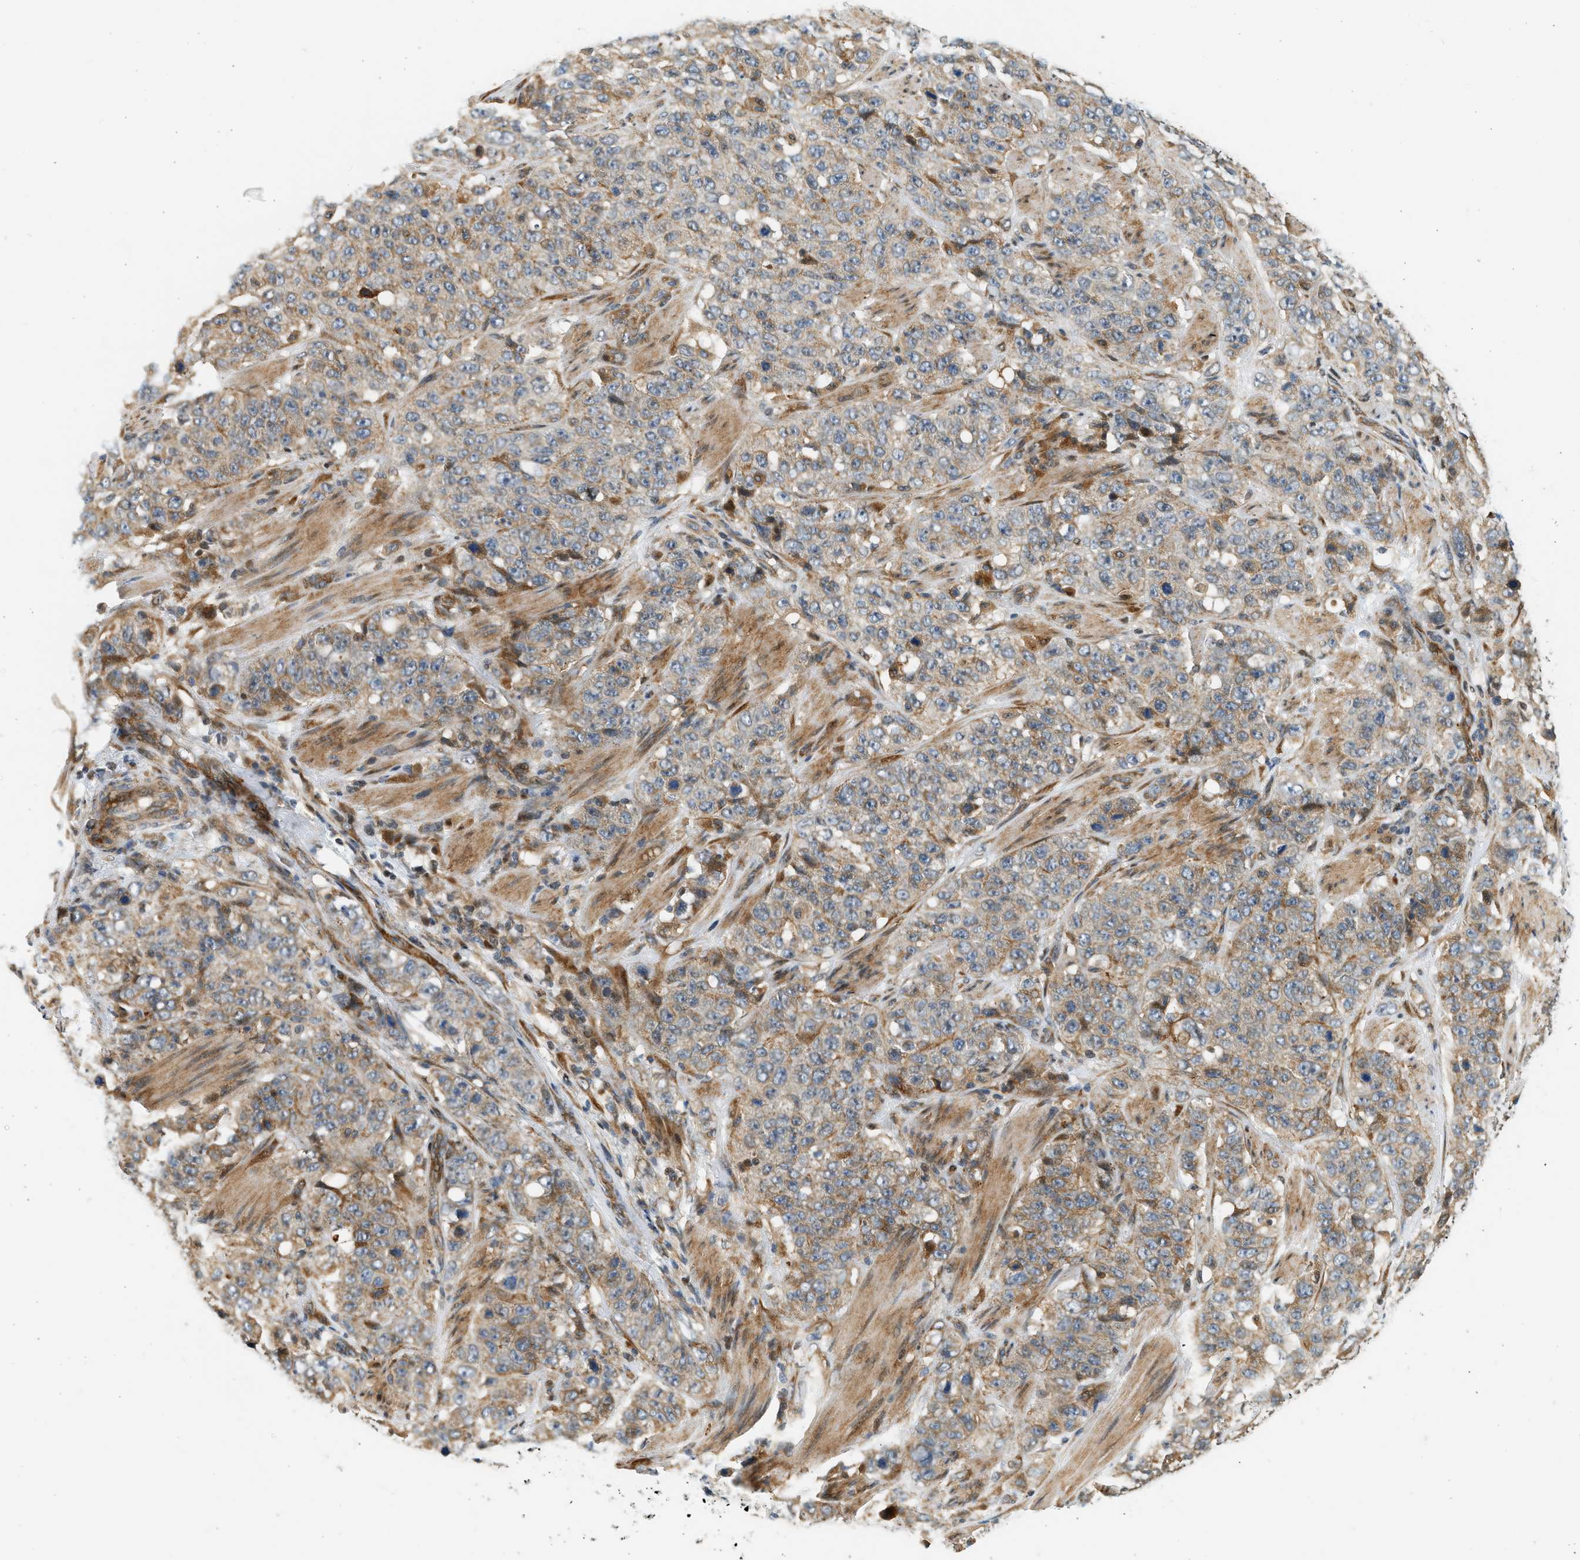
{"staining": {"intensity": "moderate", "quantity": ">75%", "location": "cytoplasmic/membranous"}, "tissue": "stomach cancer", "cell_type": "Tumor cells", "image_type": "cancer", "snomed": [{"axis": "morphology", "description": "Adenocarcinoma, NOS"}, {"axis": "topography", "description": "Stomach"}], "caption": "This histopathology image displays IHC staining of human stomach adenocarcinoma, with medium moderate cytoplasmic/membranous expression in about >75% of tumor cells.", "gene": "NRSN2", "patient": {"sex": "male", "age": 48}}